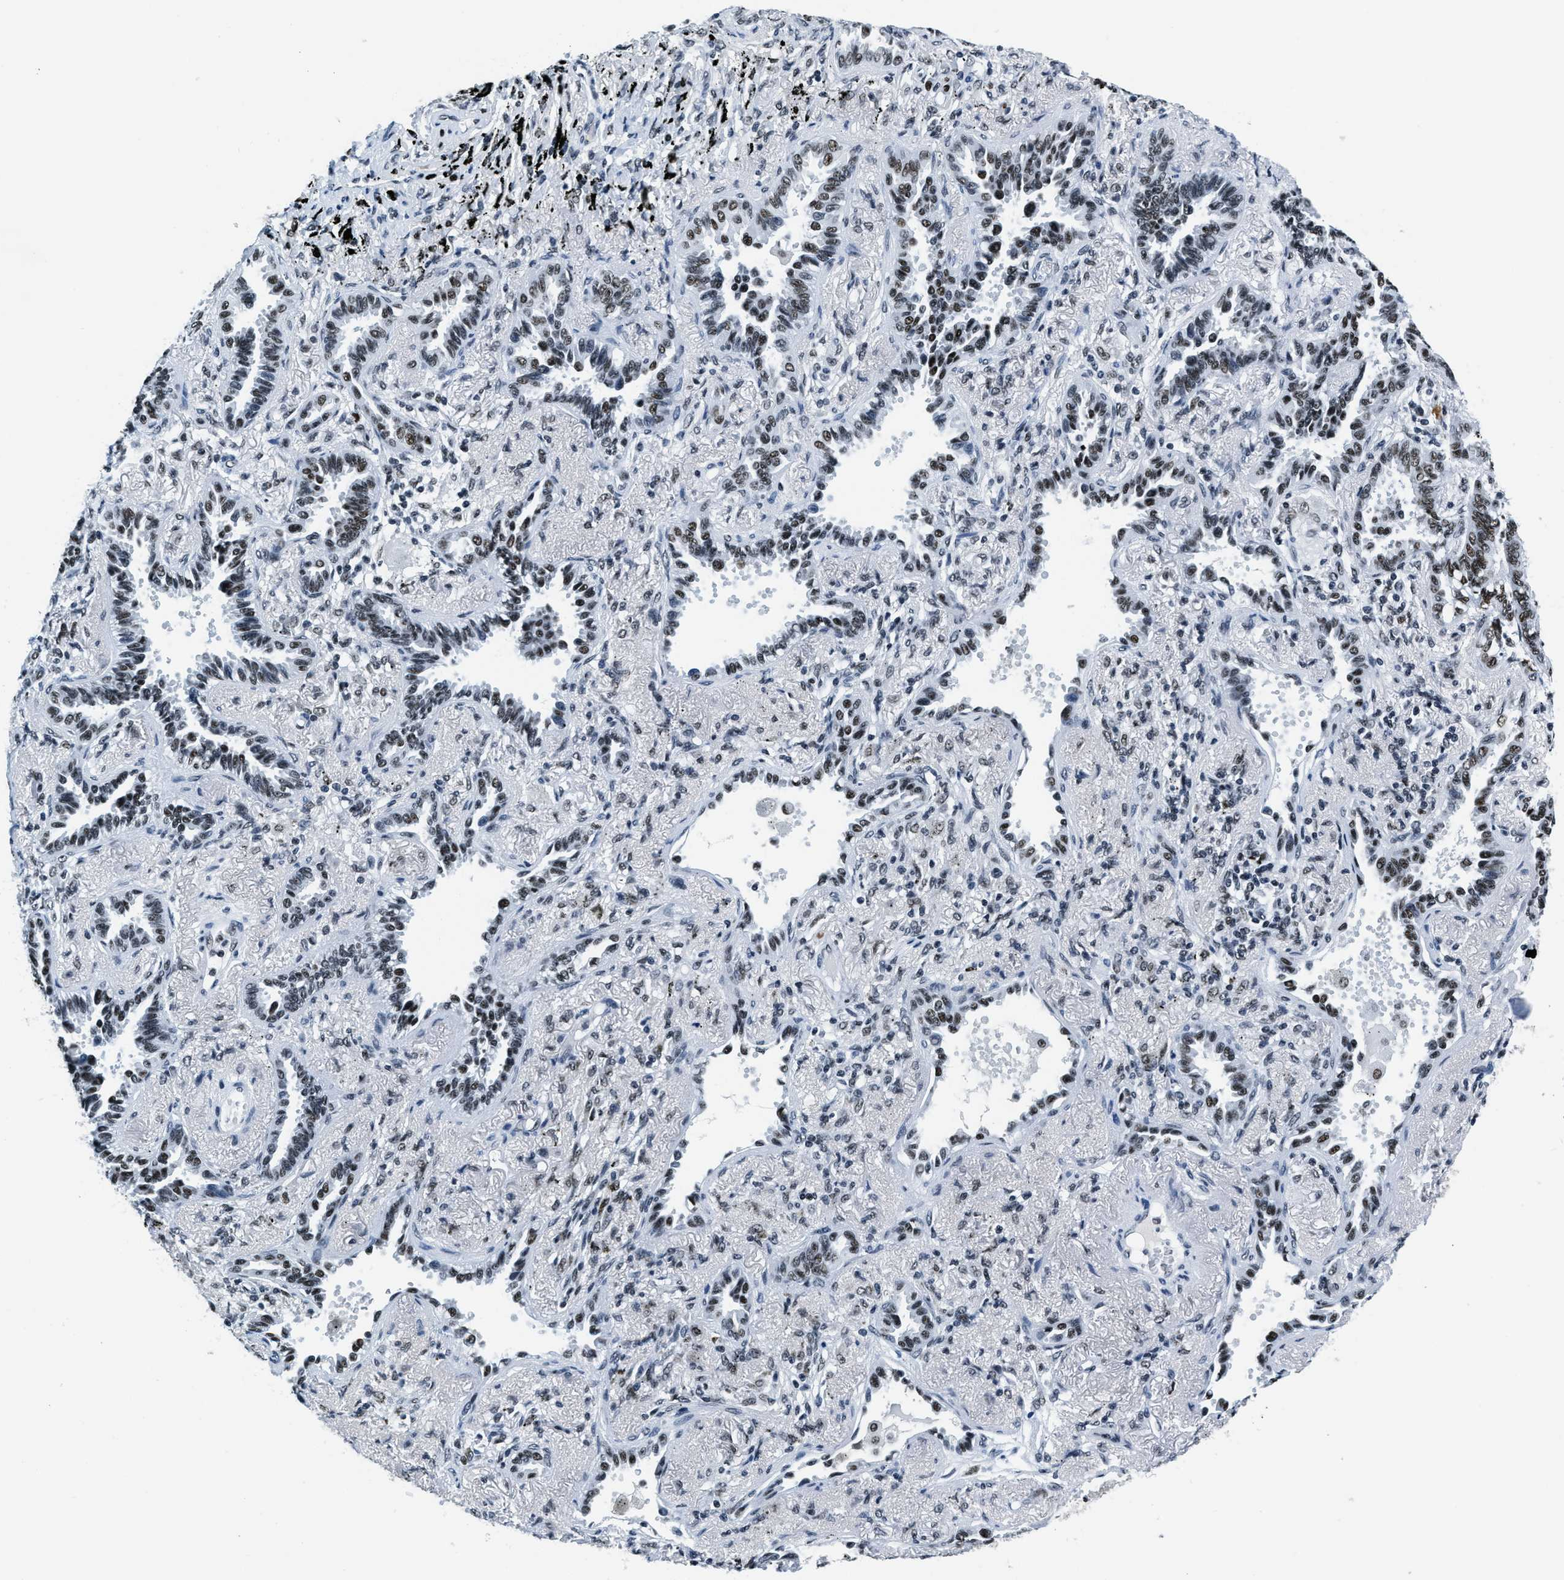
{"staining": {"intensity": "moderate", "quantity": "25%-75%", "location": "nuclear"}, "tissue": "lung cancer", "cell_type": "Tumor cells", "image_type": "cancer", "snomed": [{"axis": "morphology", "description": "Adenocarcinoma, NOS"}, {"axis": "topography", "description": "Lung"}], "caption": "Tumor cells exhibit medium levels of moderate nuclear positivity in approximately 25%-75% of cells in human adenocarcinoma (lung). (Stains: DAB in brown, nuclei in blue, Microscopy: brightfield microscopy at high magnification).", "gene": "TOP1", "patient": {"sex": "male", "age": 59}}